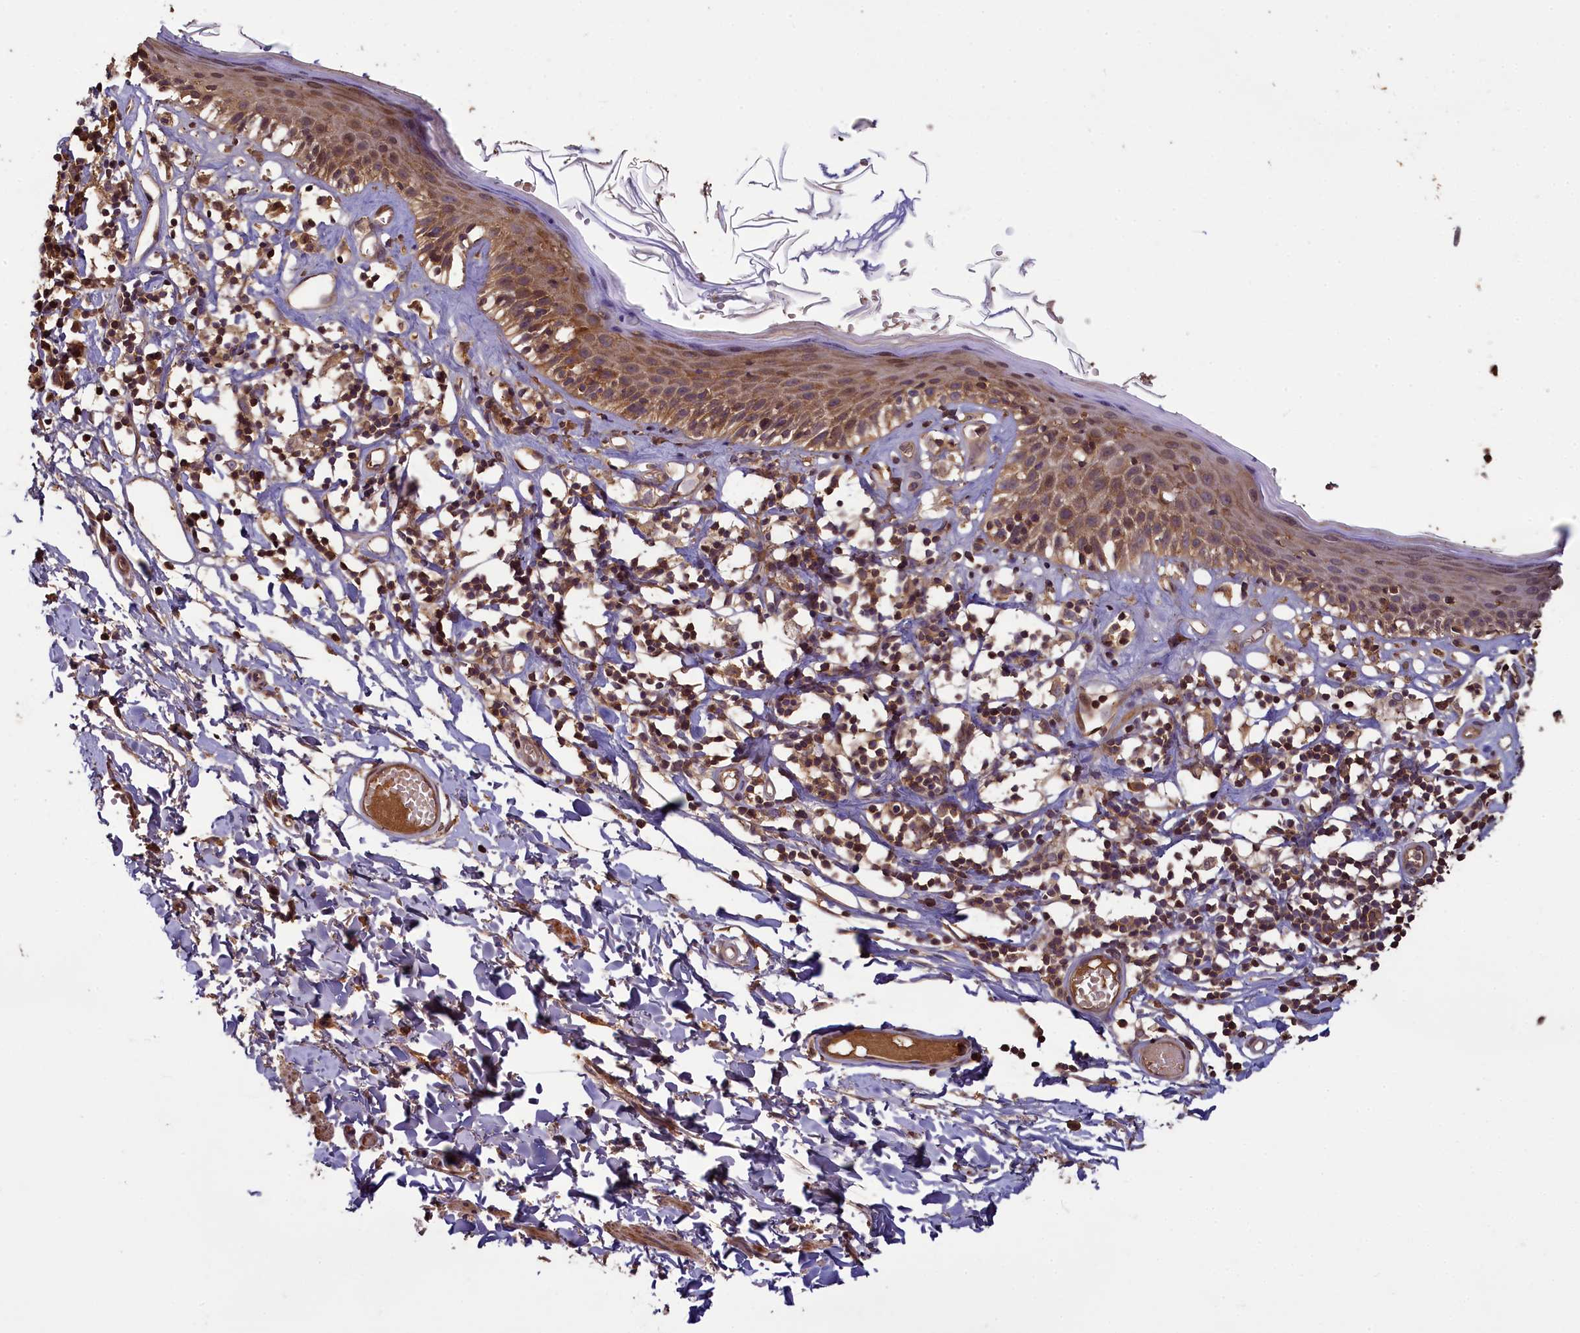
{"staining": {"intensity": "moderate", "quantity": "25%-75%", "location": "cytoplasmic/membranous"}, "tissue": "skin", "cell_type": "Epidermal cells", "image_type": "normal", "snomed": [{"axis": "morphology", "description": "Normal tissue, NOS"}, {"axis": "topography", "description": "Adipose tissue"}, {"axis": "topography", "description": "Vascular tissue"}, {"axis": "topography", "description": "Vulva"}, {"axis": "topography", "description": "Peripheral nerve tissue"}], "caption": "Epidermal cells reveal moderate cytoplasmic/membranous staining in approximately 25%-75% of cells in normal skin.", "gene": "NUDT6", "patient": {"sex": "female", "age": 86}}